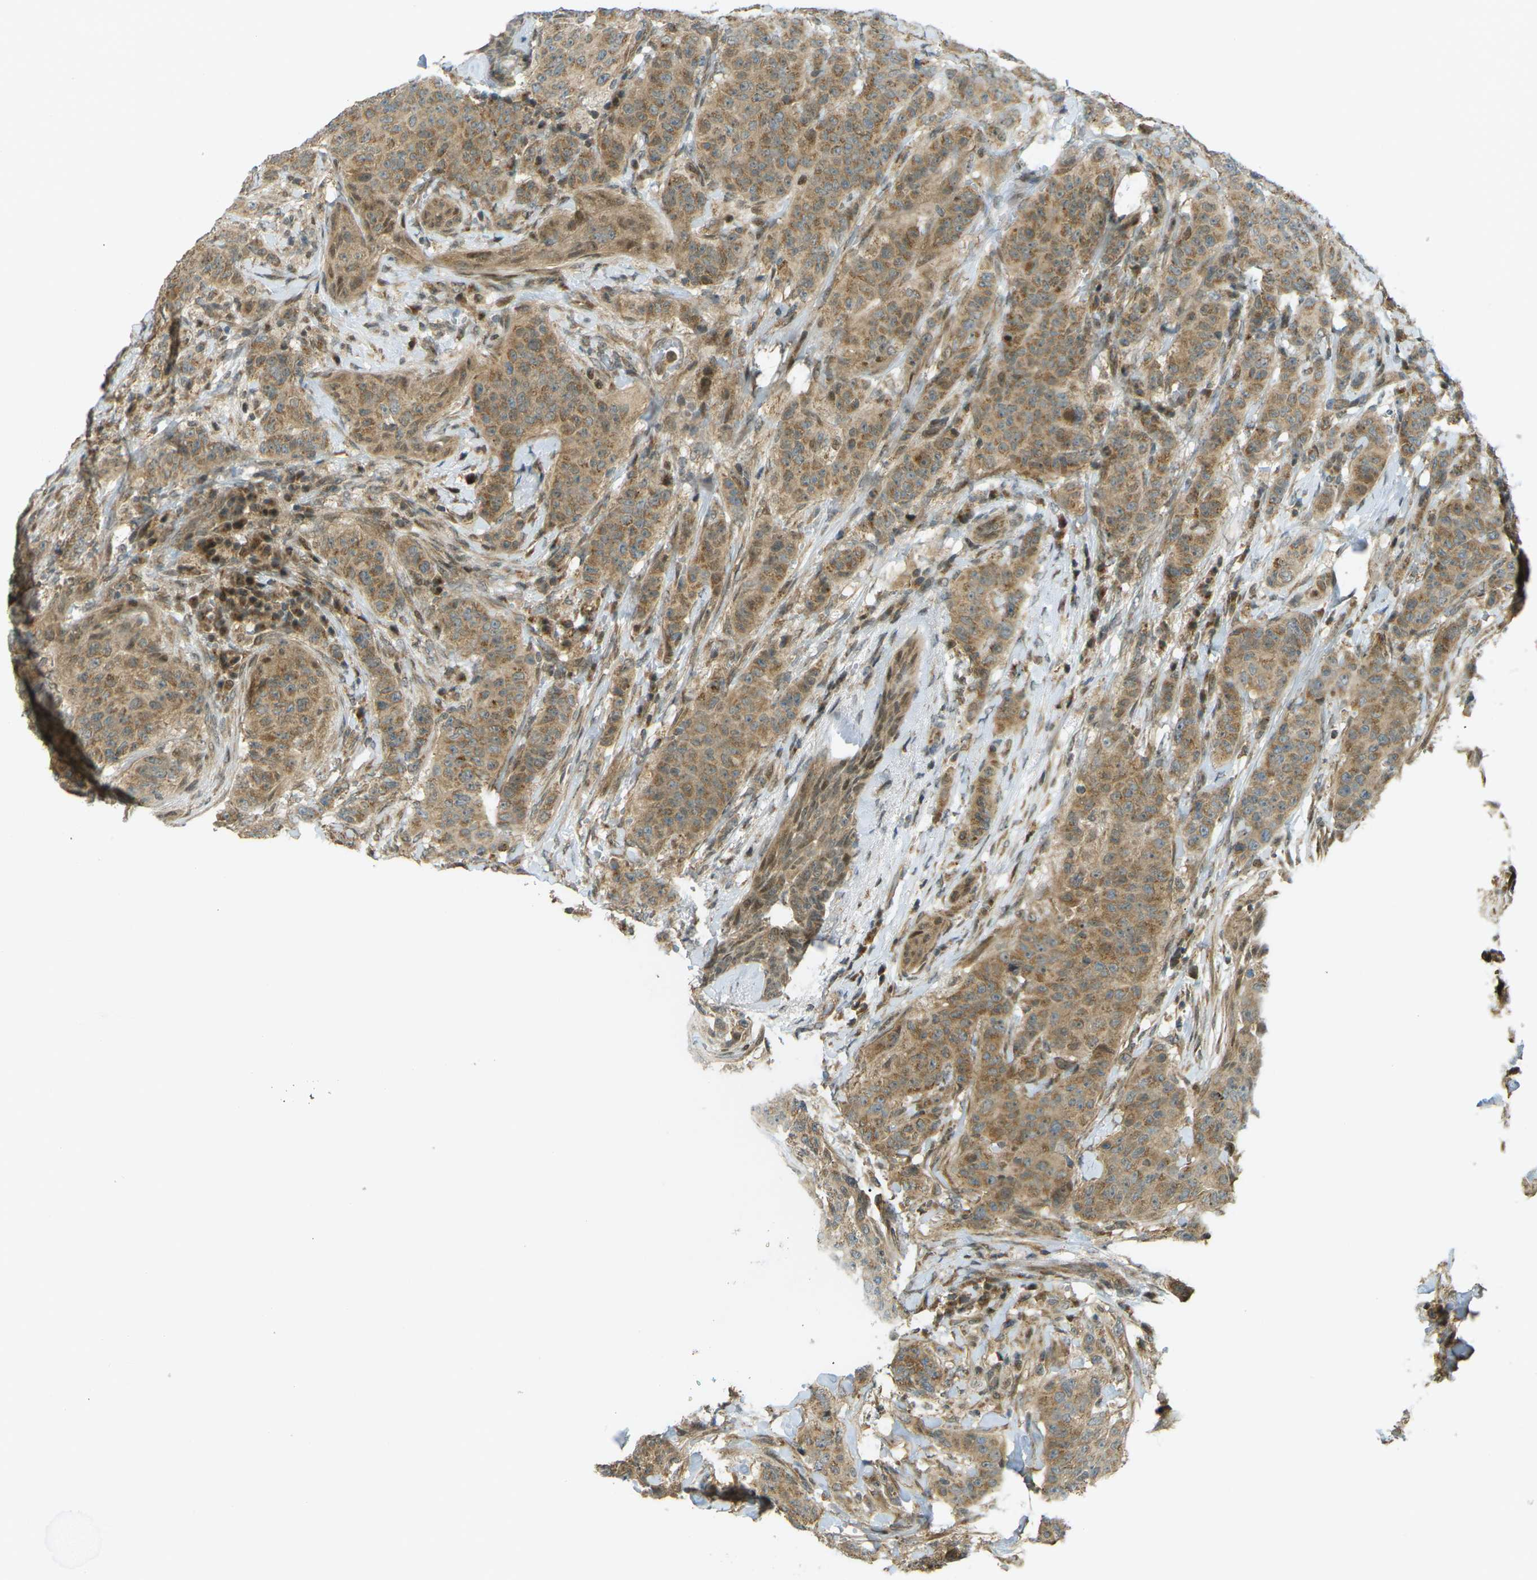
{"staining": {"intensity": "moderate", "quantity": ">75%", "location": "cytoplasmic/membranous,nuclear"}, "tissue": "breast cancer", "cell_type": "Tumor cells", "image_type": "cancer", "snomed": [{"axis": "morphology", "description": "Normal tissue, NOS"}, {"axis": "morphology", "description": "Duct carcinoma"}, {"axis": "topography", "description": "Breast"}], "caption": "Invasive ductal carcinoma (breast) stained with DAB IHC displays medium levels of moderate cytoplasmic/membranous and nuclear positivity in about >75% of tumor cells.", "gene": "CCDC186", "patient": {"sex": "female", "age": 40}}